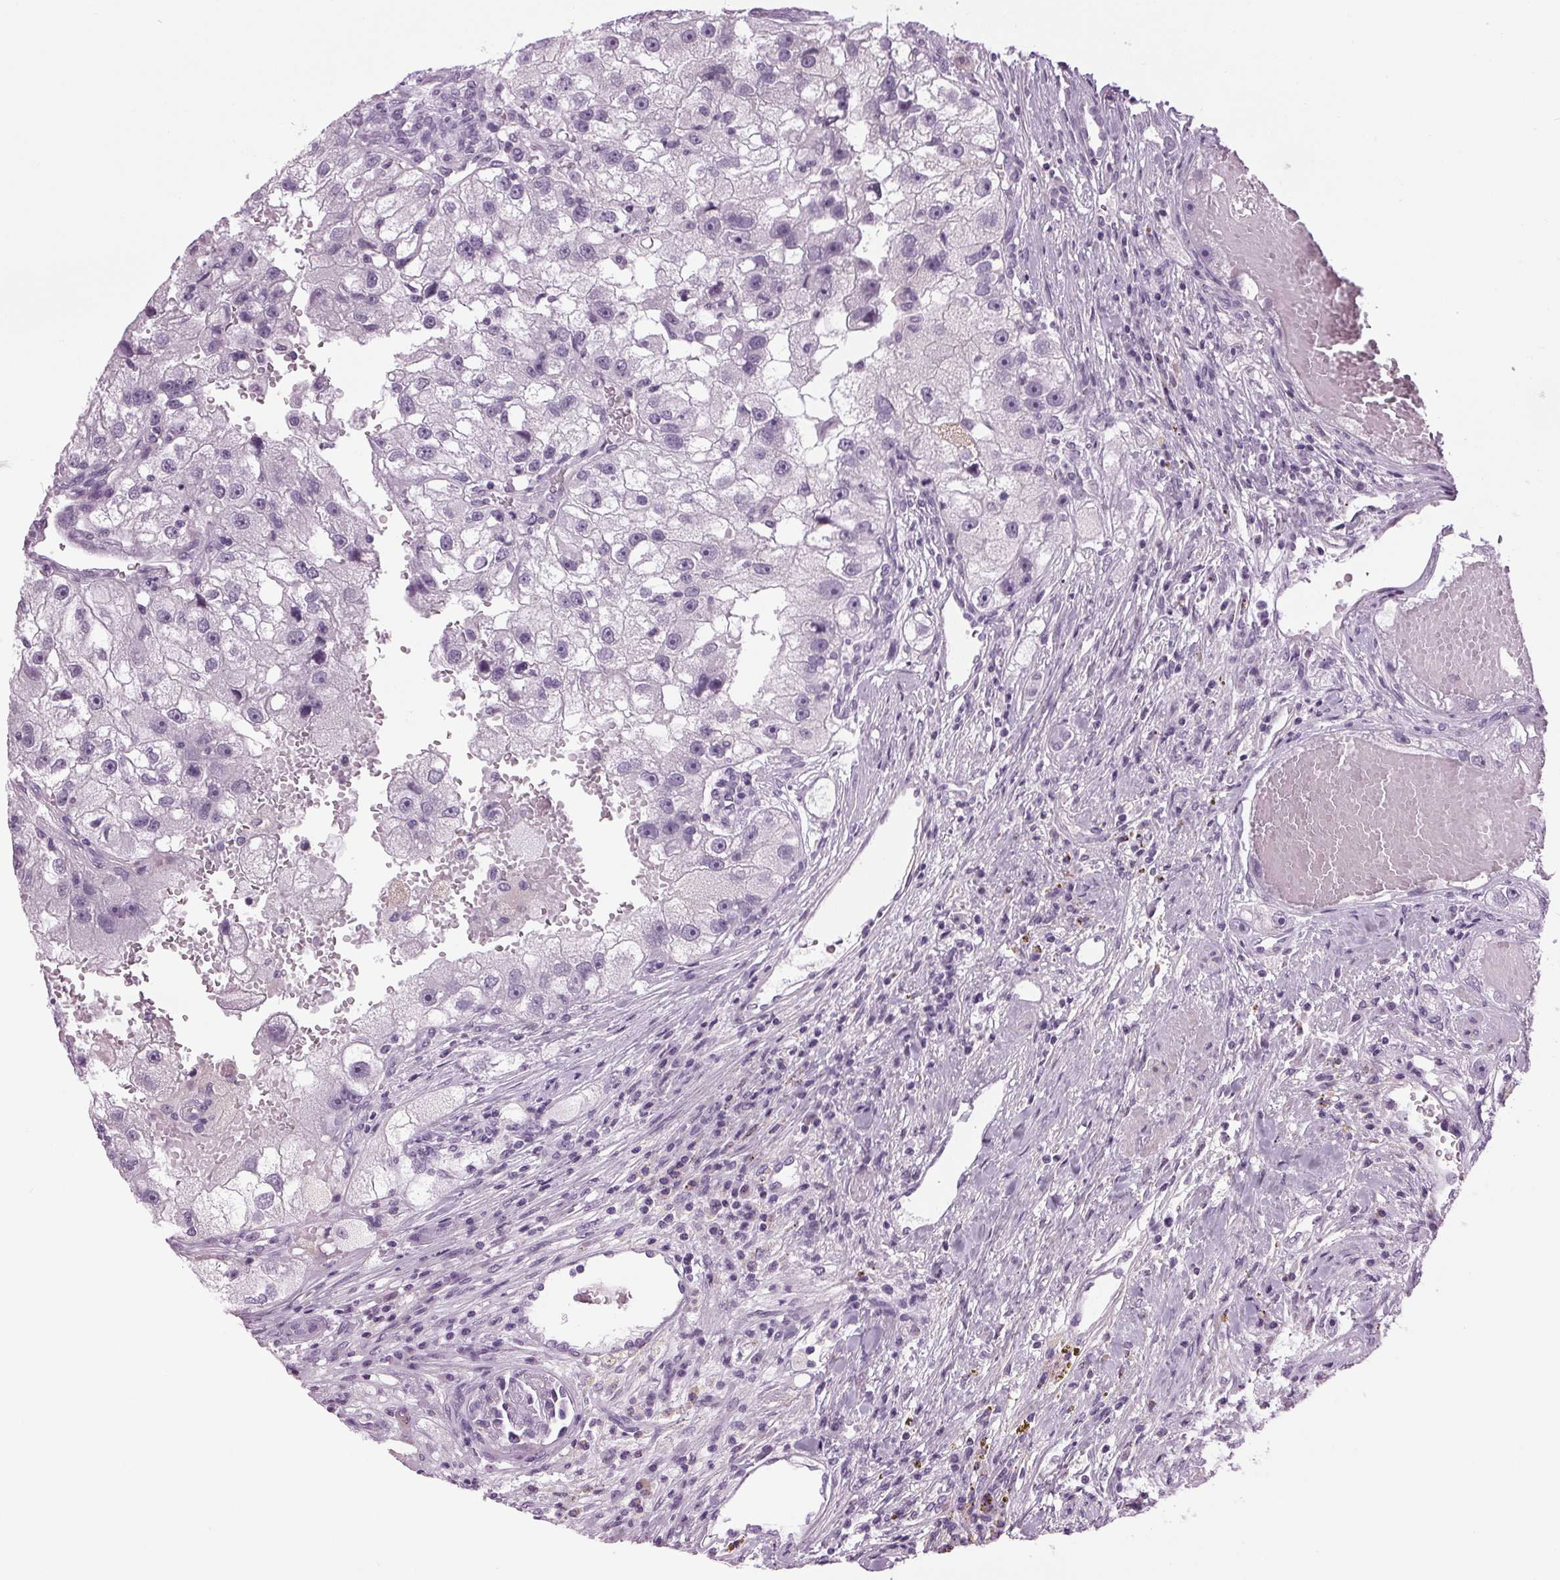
{"staining": {"intensity": "negative", "quantity": "none", "location": "none"}, "tissue": "renal cancer", "cell_type": "Tumor cells", "image_type": "cancer", "snomed": [{"axis": "morphology", "description": "Adenocarcinoma, NOS"}, {"axis": "topography", "description": "Kidney"}], "caption": "Renal cancer was stained to show a protein in brown. There is no significant positivity in tumor cells.", "gene": "DNAH12", "patient": {"sex": "male", "age": 63}}